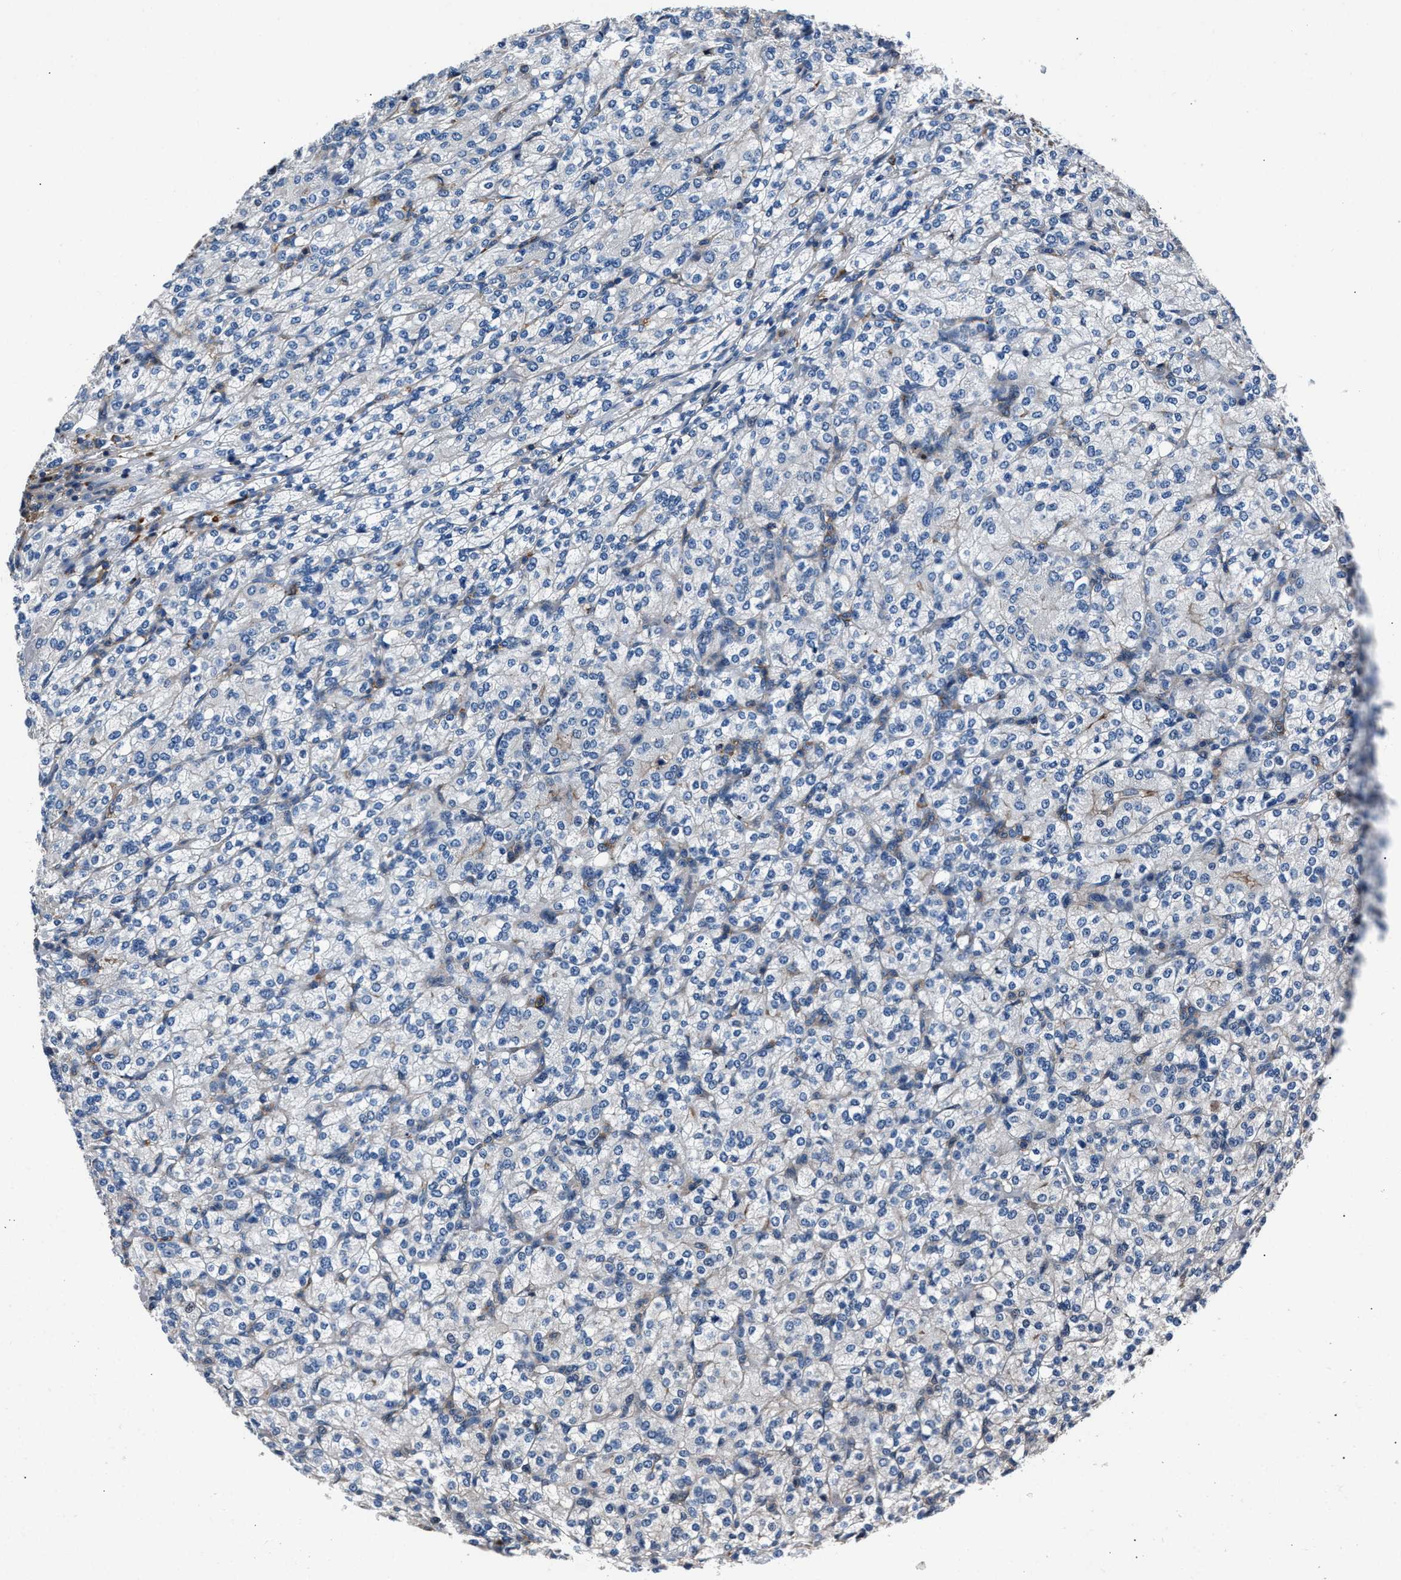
{"staining": {"intensity": "negative", "quantity": "none", "location": "none"}, "tissue": "renal cancer", "cell_type": "Tumor cells", "image_type": "cancer", "snomed": [{"axis": "morphology", "description": "Adenocarcinoma, NOS"}, {"axis": "topography", "description": "Kidney"}], "caption": "Immunohistochemistry (IHC) photomicrograph of adenocarcinoma (renal) stained for a protein (brown), which exhibits no staining in tumor cells.", "gene": "MFSD11", "patient": {"sex": "male", "age": 77}}